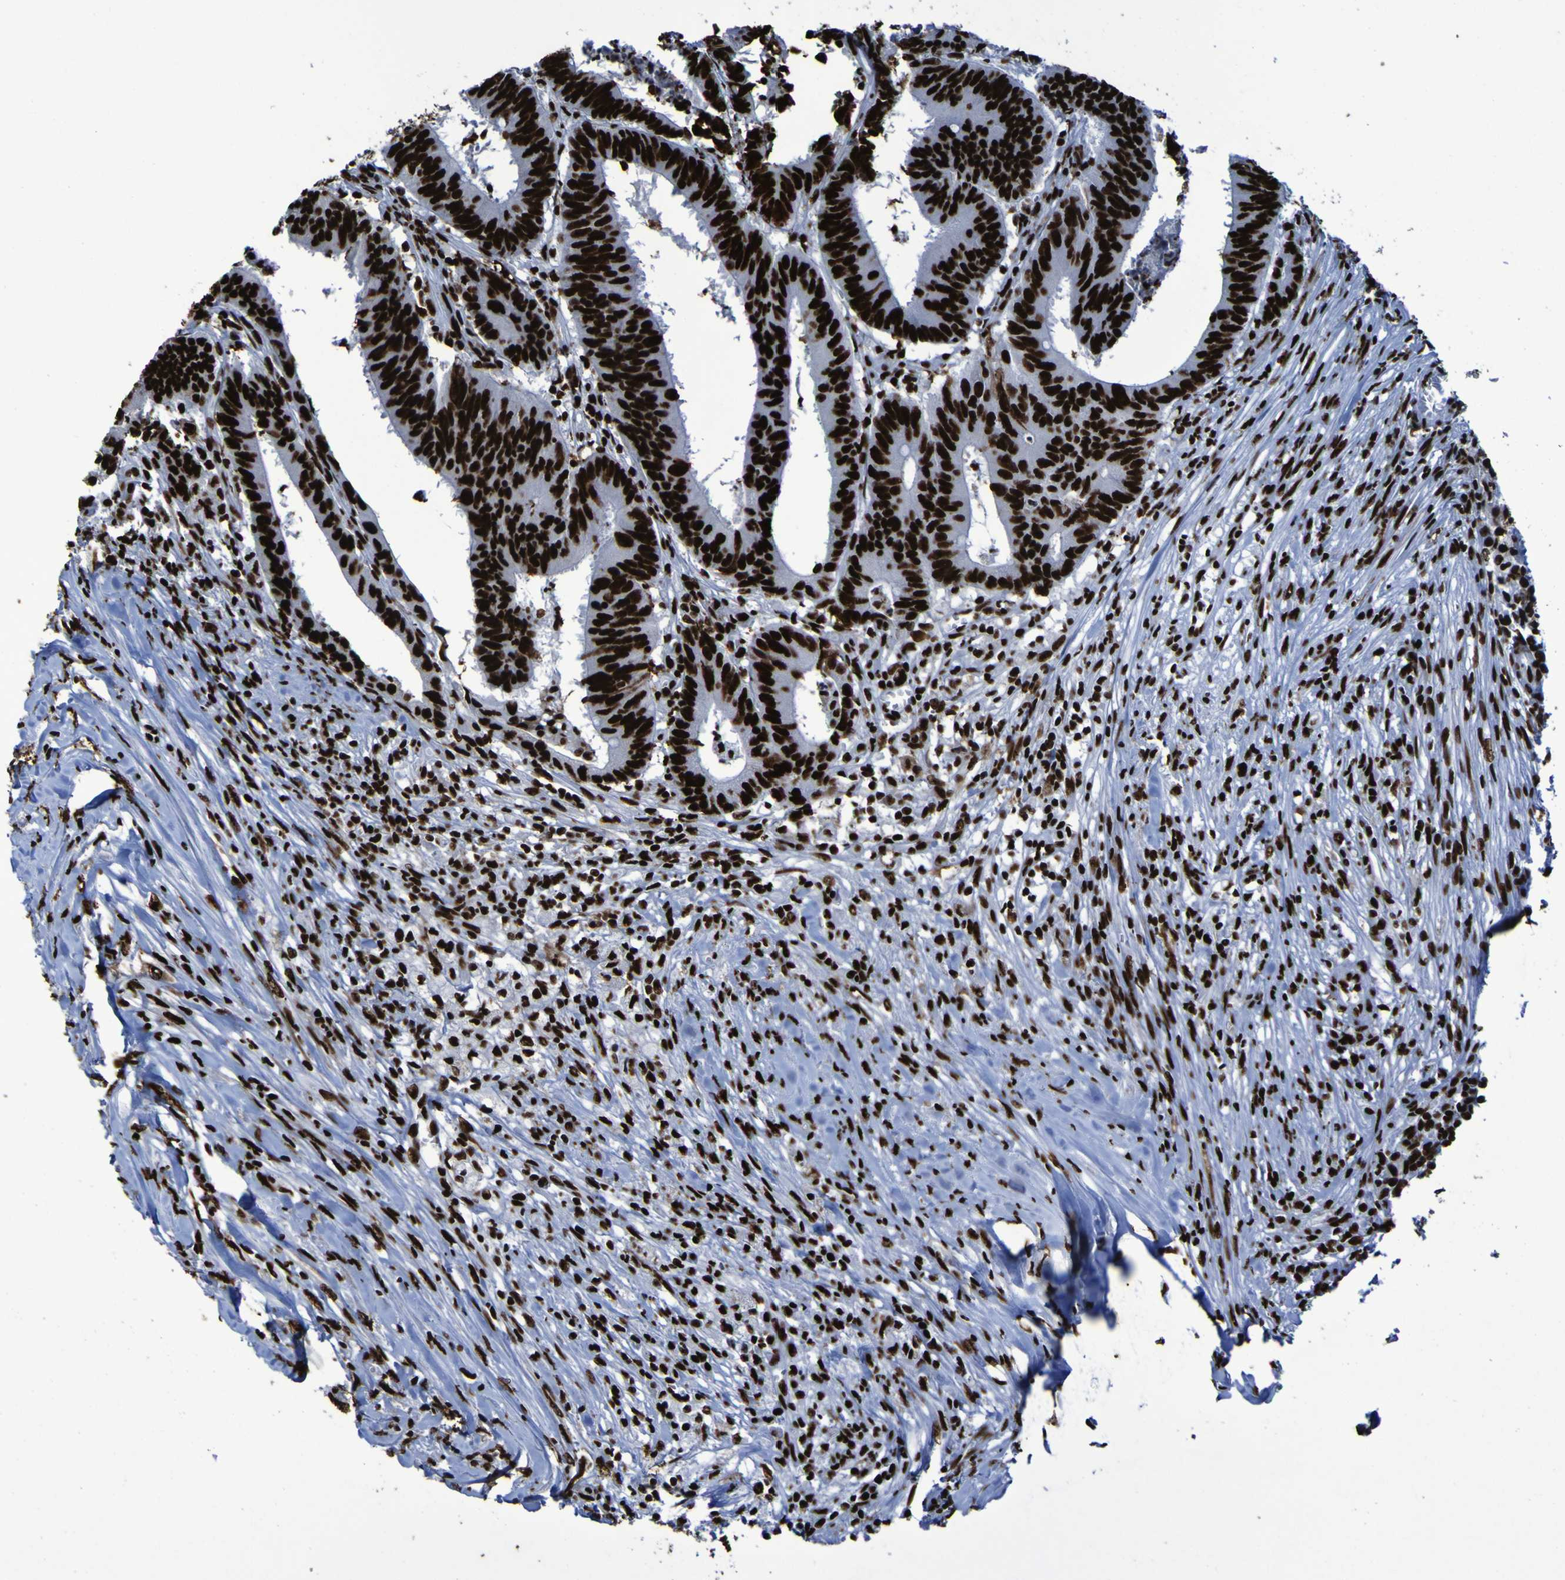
{"staining": {"intensity": "strong", "quantity": ">75%", "location": "nuclear"}, "tissue": "colorectal cancer", "cell_type": "Tumor cells", "image_type": "cancer", "snomed": [{"axis": "morphology", "description": "Adenocarcinoma, NOS"}, {"axis": "topography", "description": "Colon"}], "caption": "An image of colorectal adenocarcinoma stained for a protein demonstrates strong nuclear brown staining in tumor cells.", "gene": "NPM1", "patient": {"sex": "male", "age": 45}}